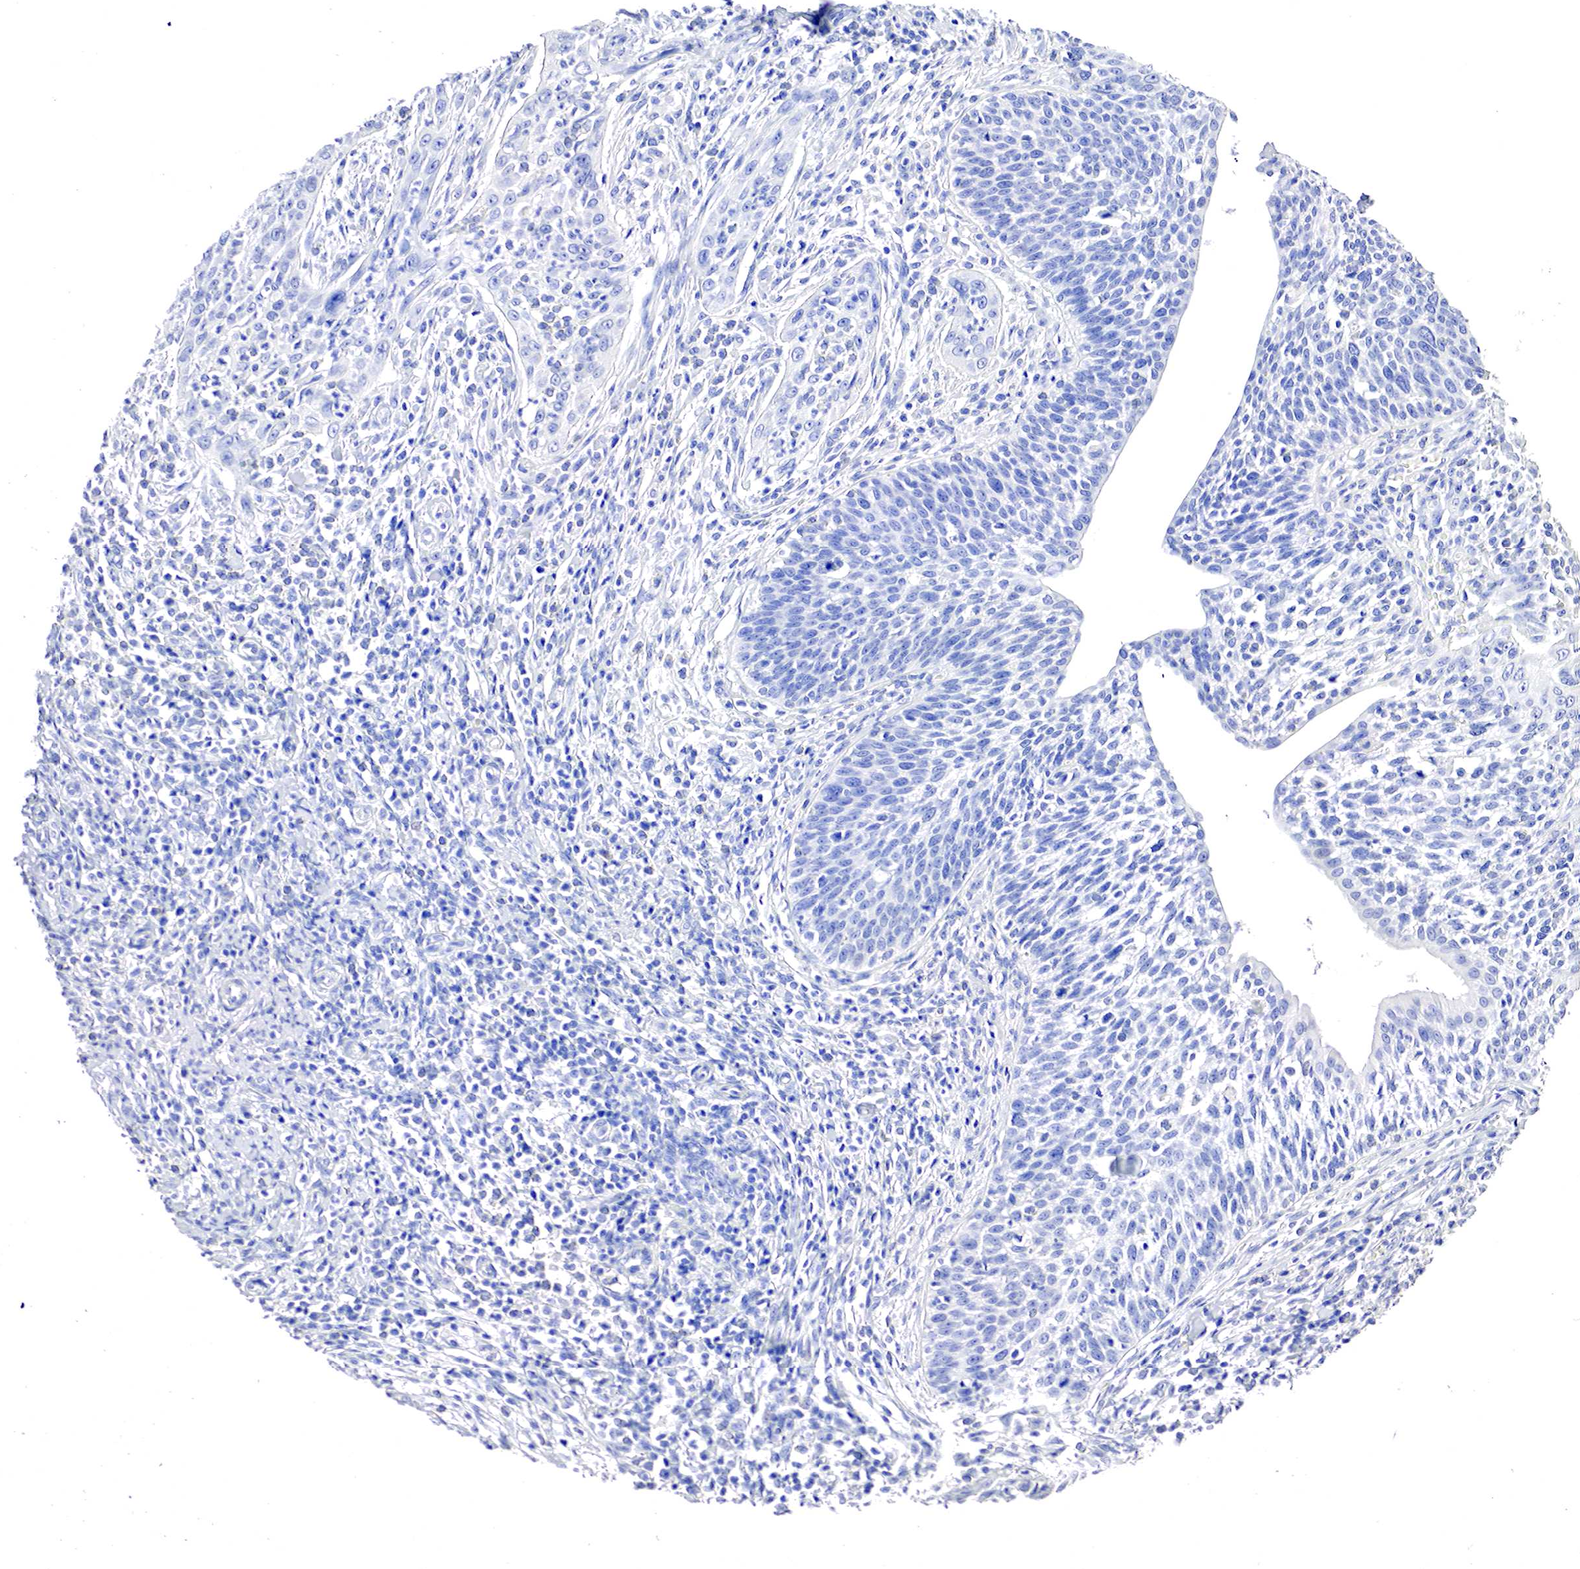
{"staining": {"intensity": "negative", "quantity": "none", "location": "none"}, "tissue": "cervical cancer", "cell_type": "Tumor cells", "image_type": "cancer", "snomed": [{"axis": "morphology", "description": "Squamous cell carcinoma, NOS"}, {"axis": "topography", "description": "Cervix"}], "caption": "The photomicrograph exhibits no significant expression in tumor cells of cervical cancer.", "gene": "OTC", "patient": {"sex": "female", "age": 41}}